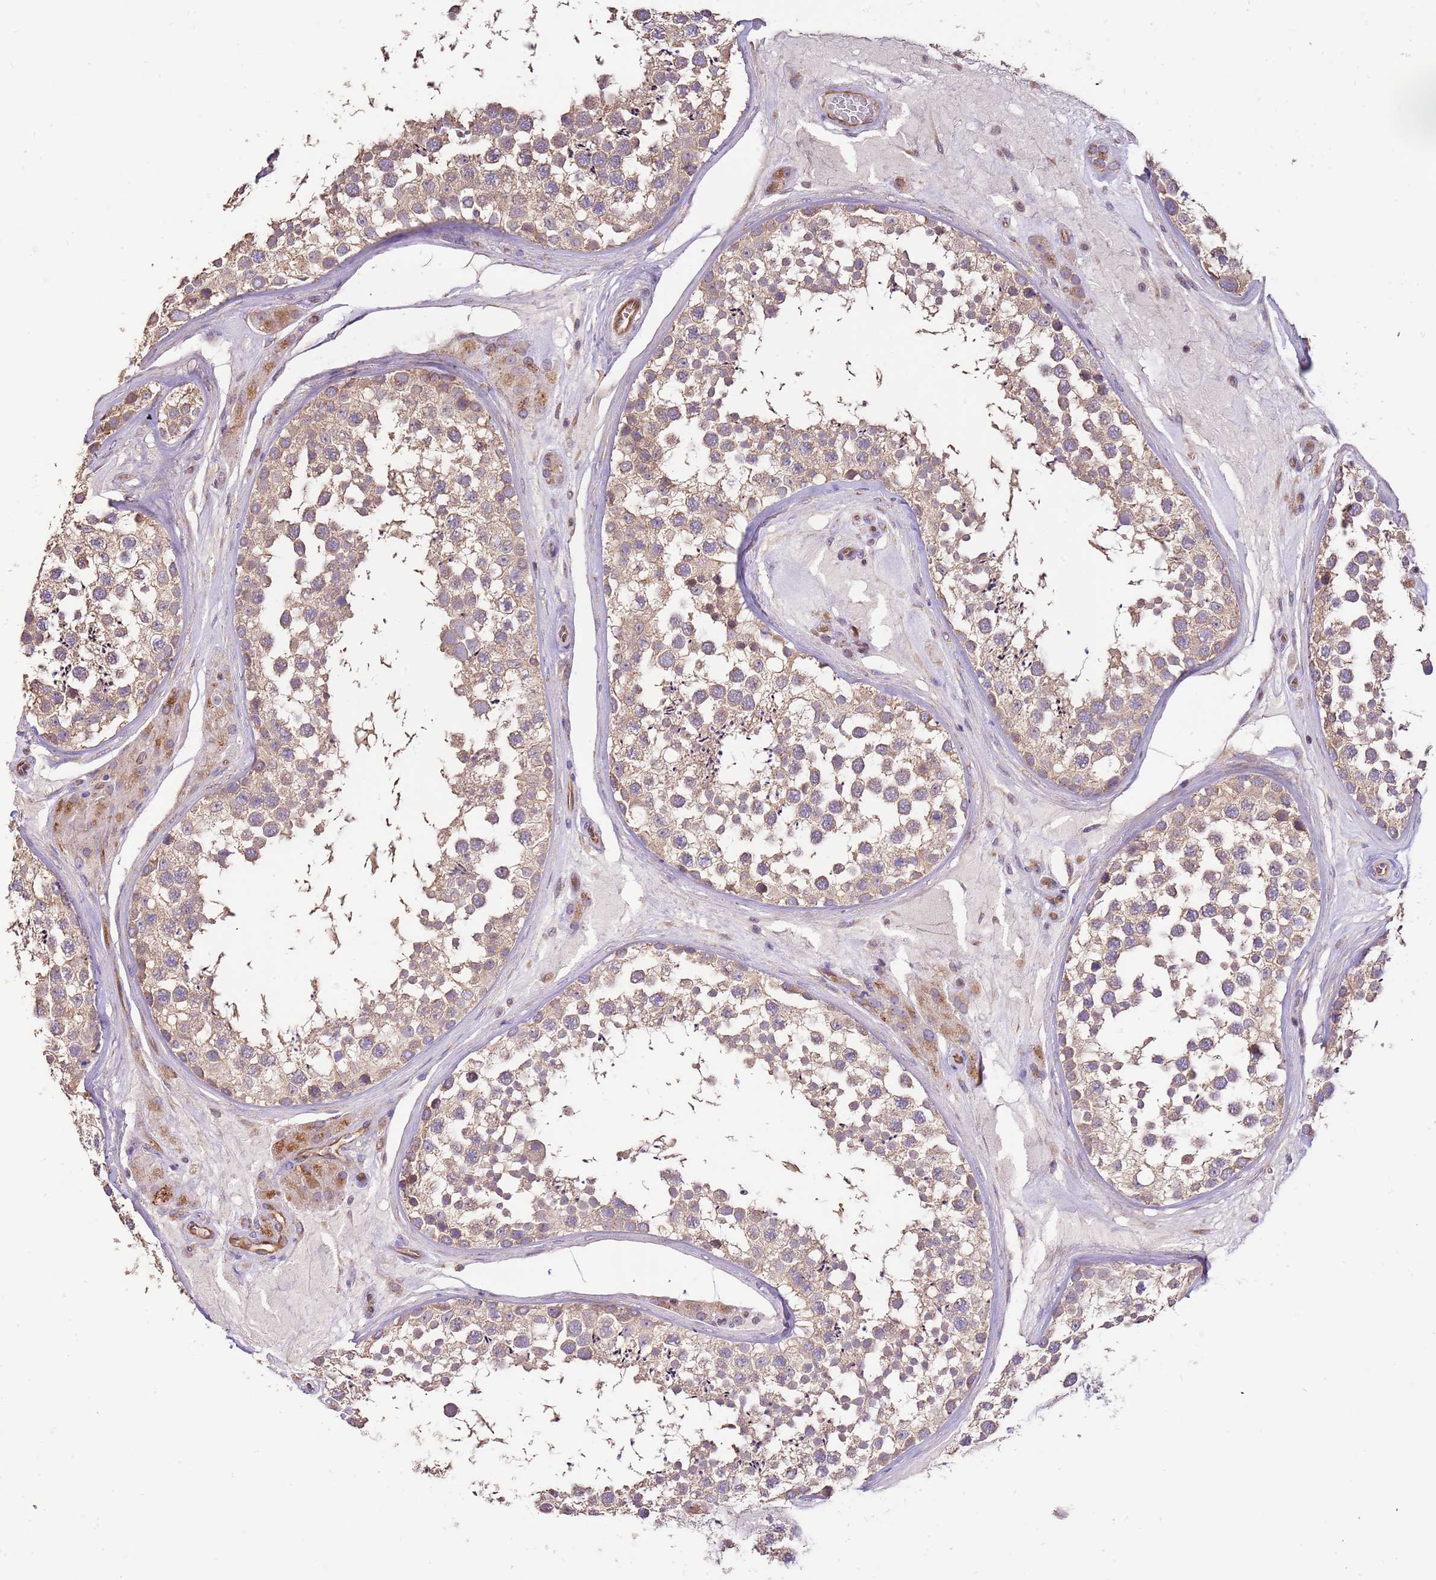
{"staining": {"intensity": "weak", "quantity": ">75%", "location": "cytoplasmic/membranous"}, "tissue": "testis", "cell_type": "Cells in seminiferous ducts", "image_type": "normal", "snomed": [{"axis": "morphology", "description": "Normal tissue, NOS"}, {"axis": "topography", "description": "Testis"}], "caption": "Protein staining demonstrates weak cytoplasmic/membranous positivity in about >75% of cells in seminiferous ducts in benign testis.", "gene": "DOCK9", "patient": {"sex": "male", "age": 46}}